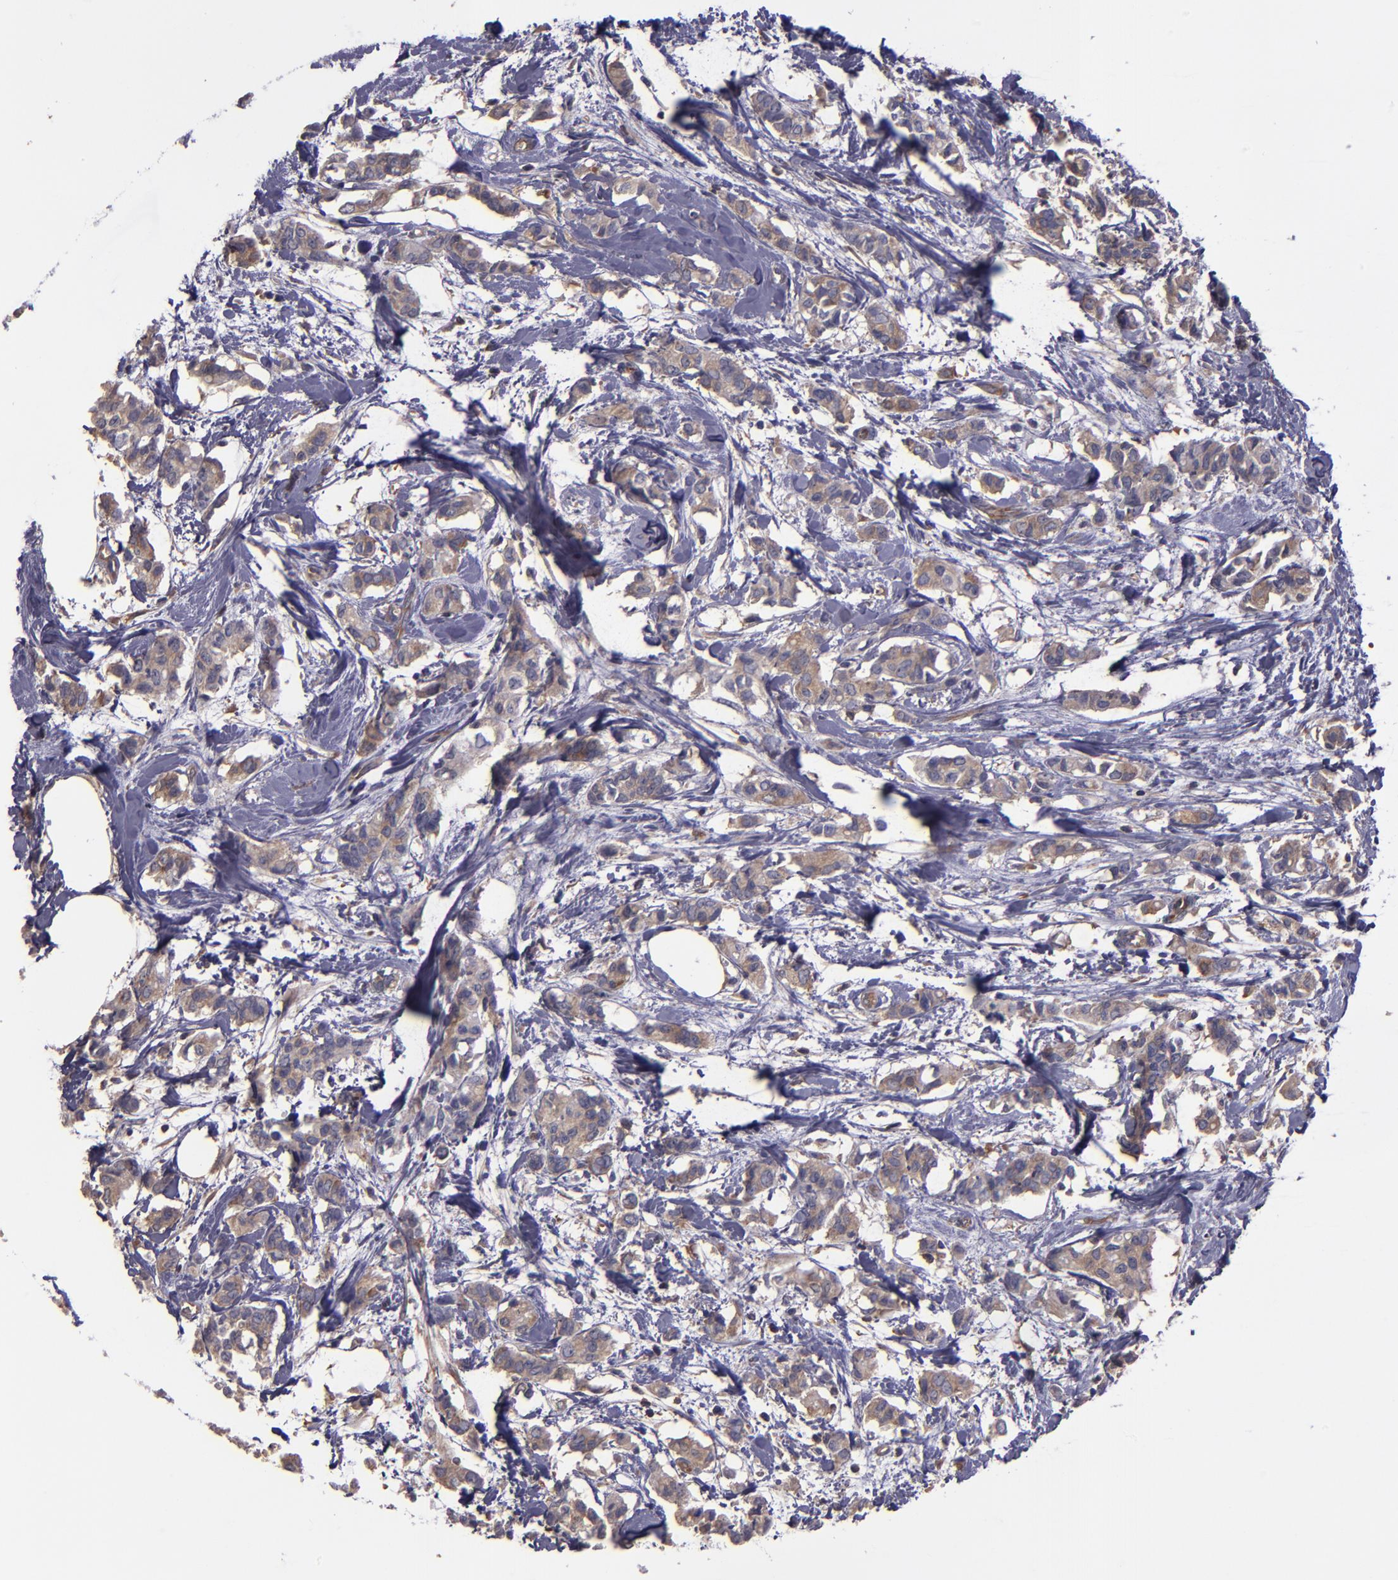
{"staining": {"intensity": "moderate", "quantity": ">75%", "location": "cytoplasmic/membranous"}, "tissue": "breast cancer", "cell_type": "Tumor cells", "image_type": "cancer", "snomed": [{"axis": "morphology", "description": "Duct carcinoma"}, {"axis": "topography", "description": "Breast"}], "caption": "A brown stain highlights moderate cytoplasmic/membranous staining of a protein in human breast invasive ductal carcinoma tumor cells.", "gene": "CARS1", "patient": {"sex": "female", "age": 84}}